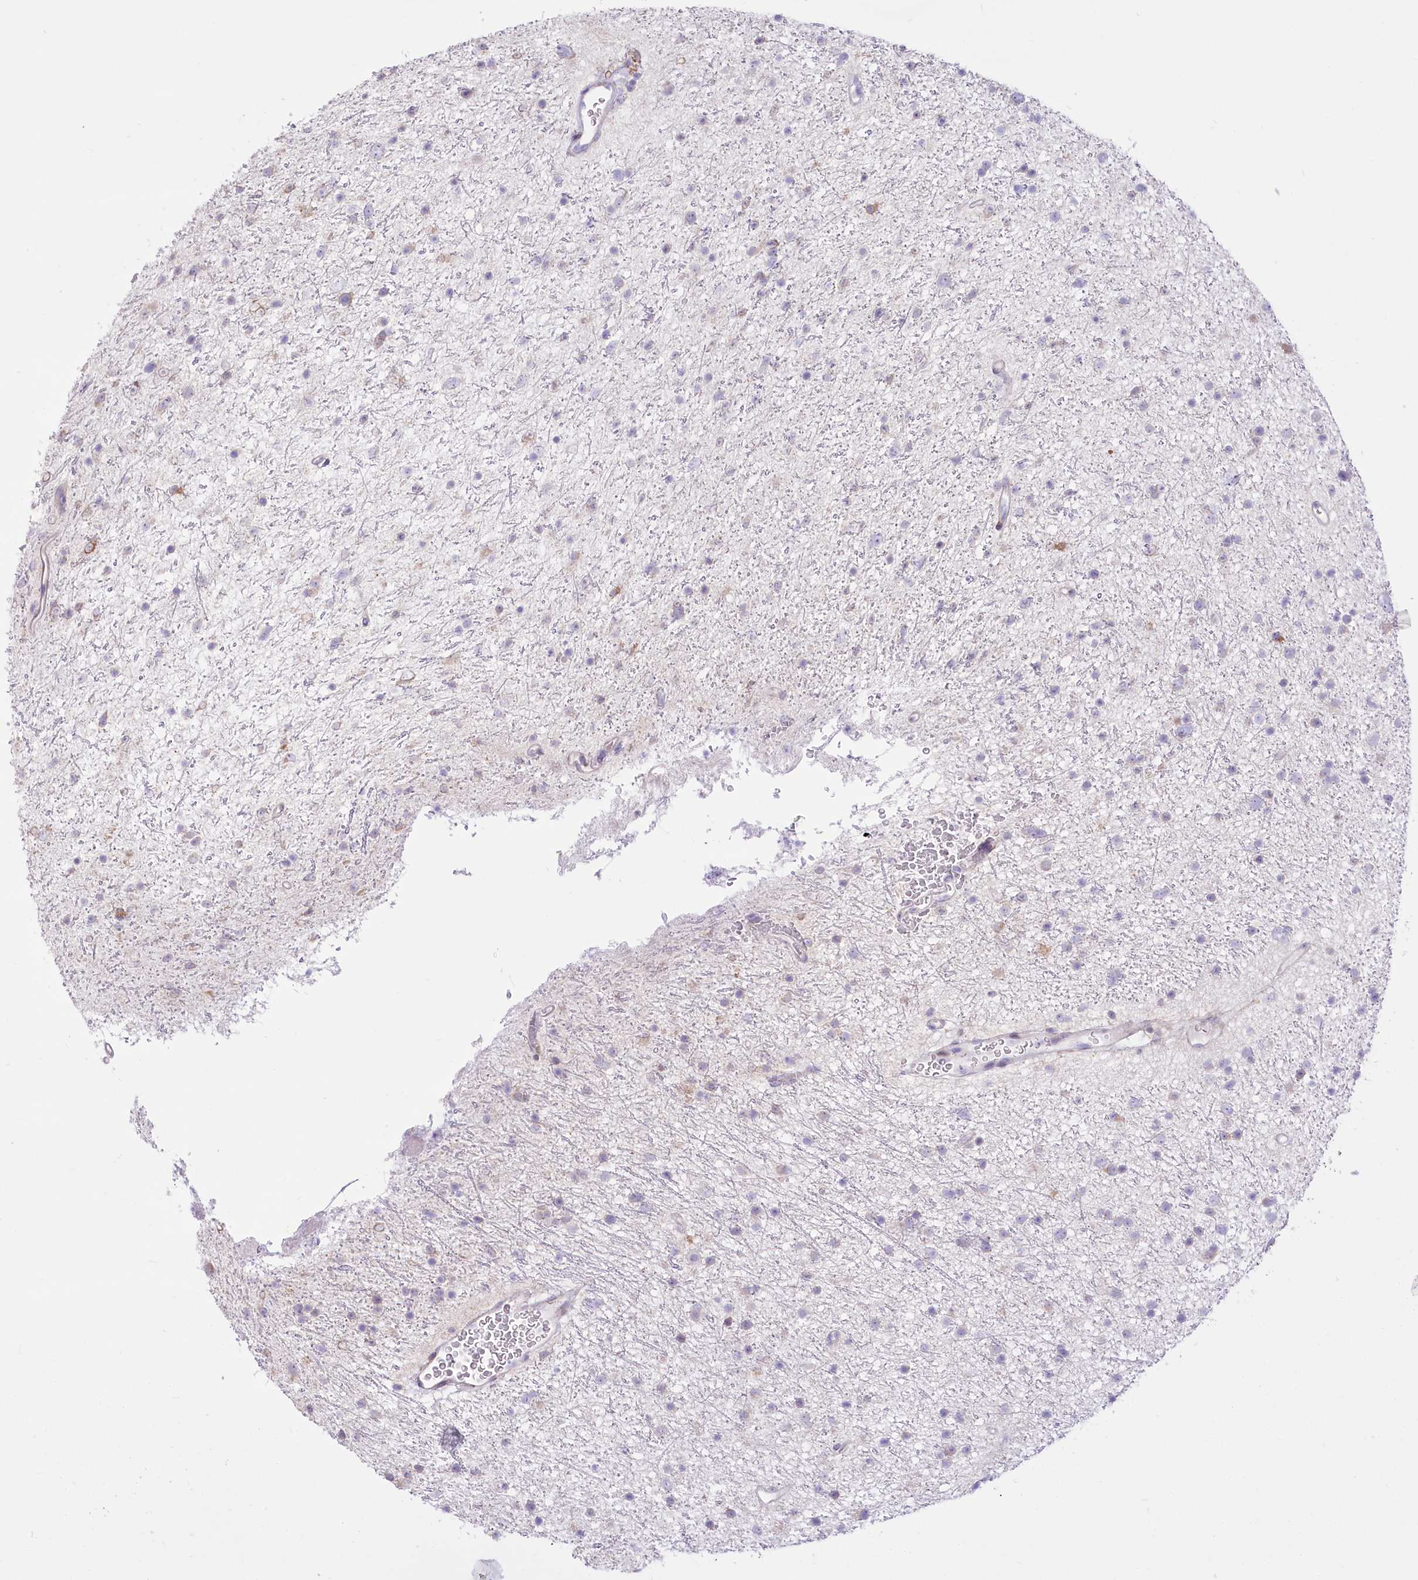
{"staining": {"intensity": "negative", "quantity": "none", "location": "none"}, "tissue": "glioma", "cell_type": "Tumor cells", "image_type": "cancer", "snomed": [{"axis": "morphology", "description": "Glioma, malignant, Low grade"}, {"axis": "topography", "description": "Cerebral cortex"}], "caption": "DAB (3,3'-diaminobenzidine) immunohistochemical staining of human malignant glioma (low-grade) demonstrates no significant staining in tumor cells.", "gene": "STT3B", "patient": {"sex": "female", "age": 39}}